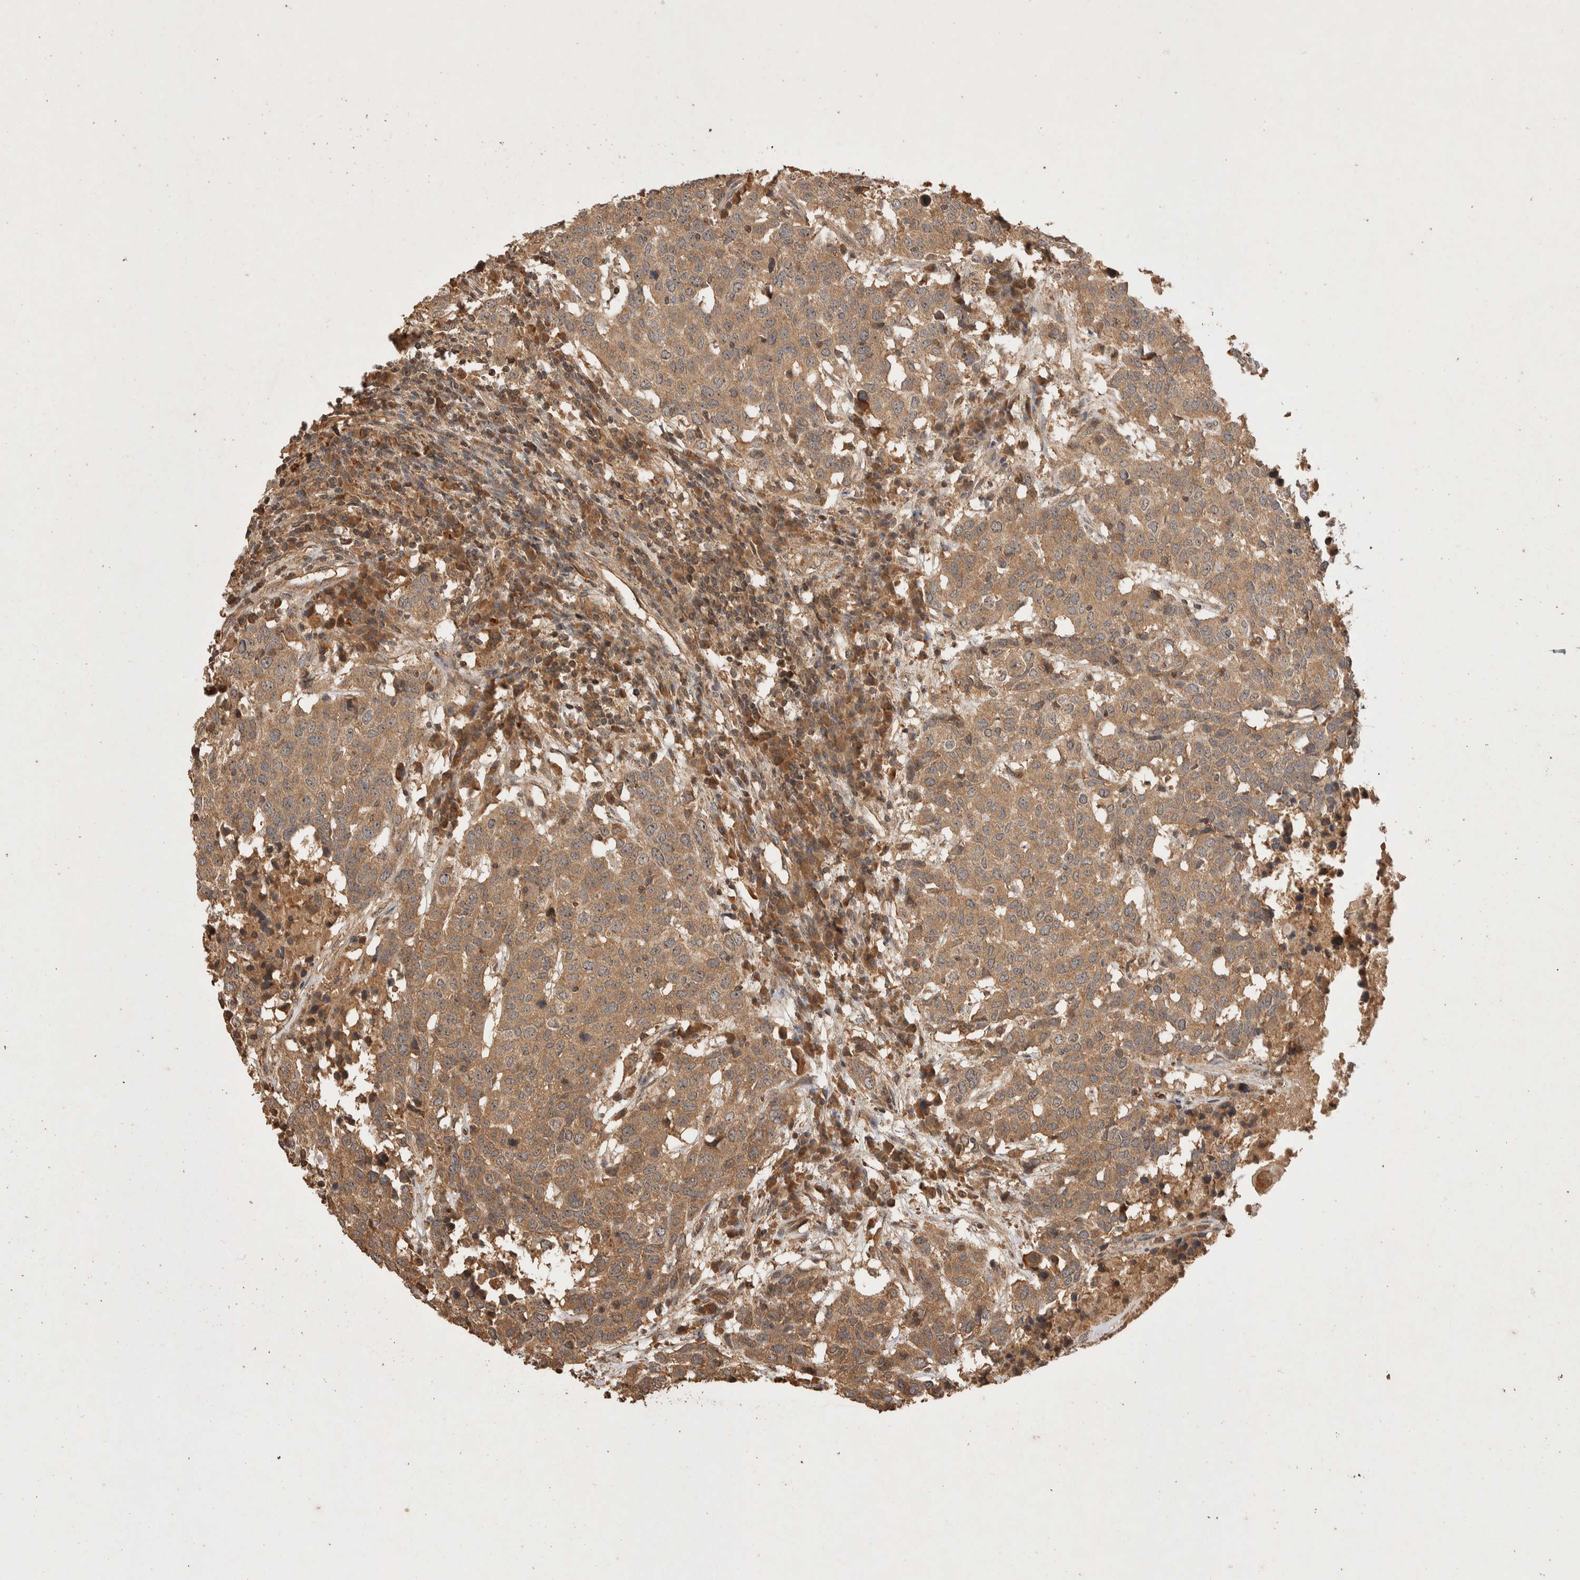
{"staining": {"intensity": "moderate", "quantity": ">75%", "location": "cytoplasmic/membranous"}, "tissue": "head and neck cancer", "cell_type": "Tumor cells", "image_type": "cancer", "snomed": [{"axis": "morphology", "description": "Squamous cell carcinoma, NOS"}, {"axis": "topography", "description": "Head-Neck"}], "caption": "An image of human head and neck cancer stained for a protein exhibits moderate cytoplasmic/membranous brown staining in tumor cells.", "gene": "NSMAF", "patient": {"sex": "male", "age": 66}}